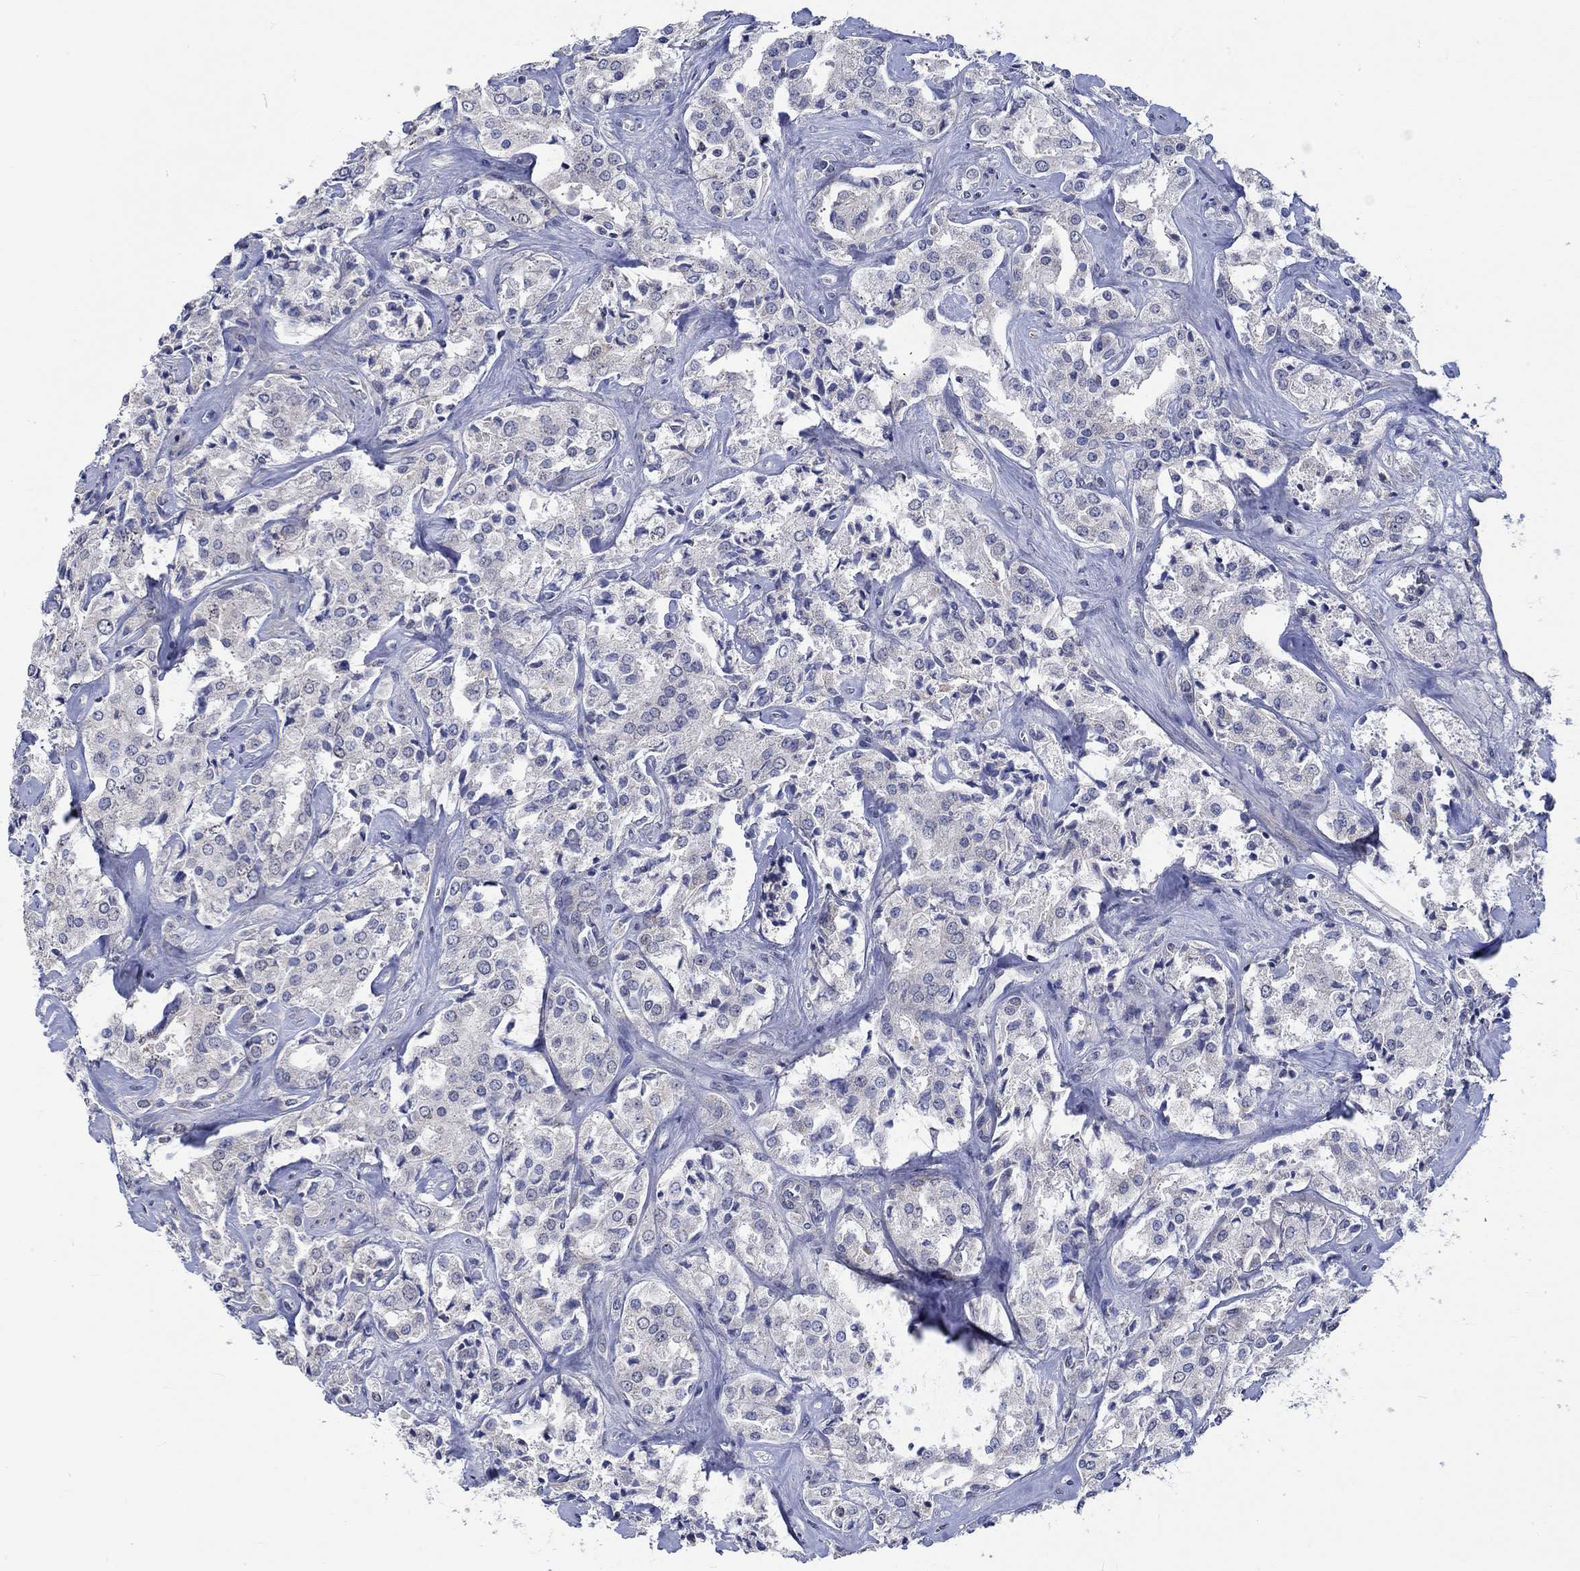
{"staining": {"intensity": "strong", "quantity": "<25%", "location": "cytoplasmic/membranous"}, "tissue": "prostate cancer", "cell_type": "Tumor cells", "image_type": "cancer", "snomed": [{"axis": "morphology", "description": "Adenocarcinoma, NOS"}, {"axis": "topography", "description": "Prostate"}], "caption": "This photomicrograph reveals immunohistochemistry staining of adenocarcinoma (prostate), with medium strong cytoplasmic/membranous expression in approximately <25% of tumor cells.", "gene": "WASF1", "patient": {"sex": "male", "age": 66}}